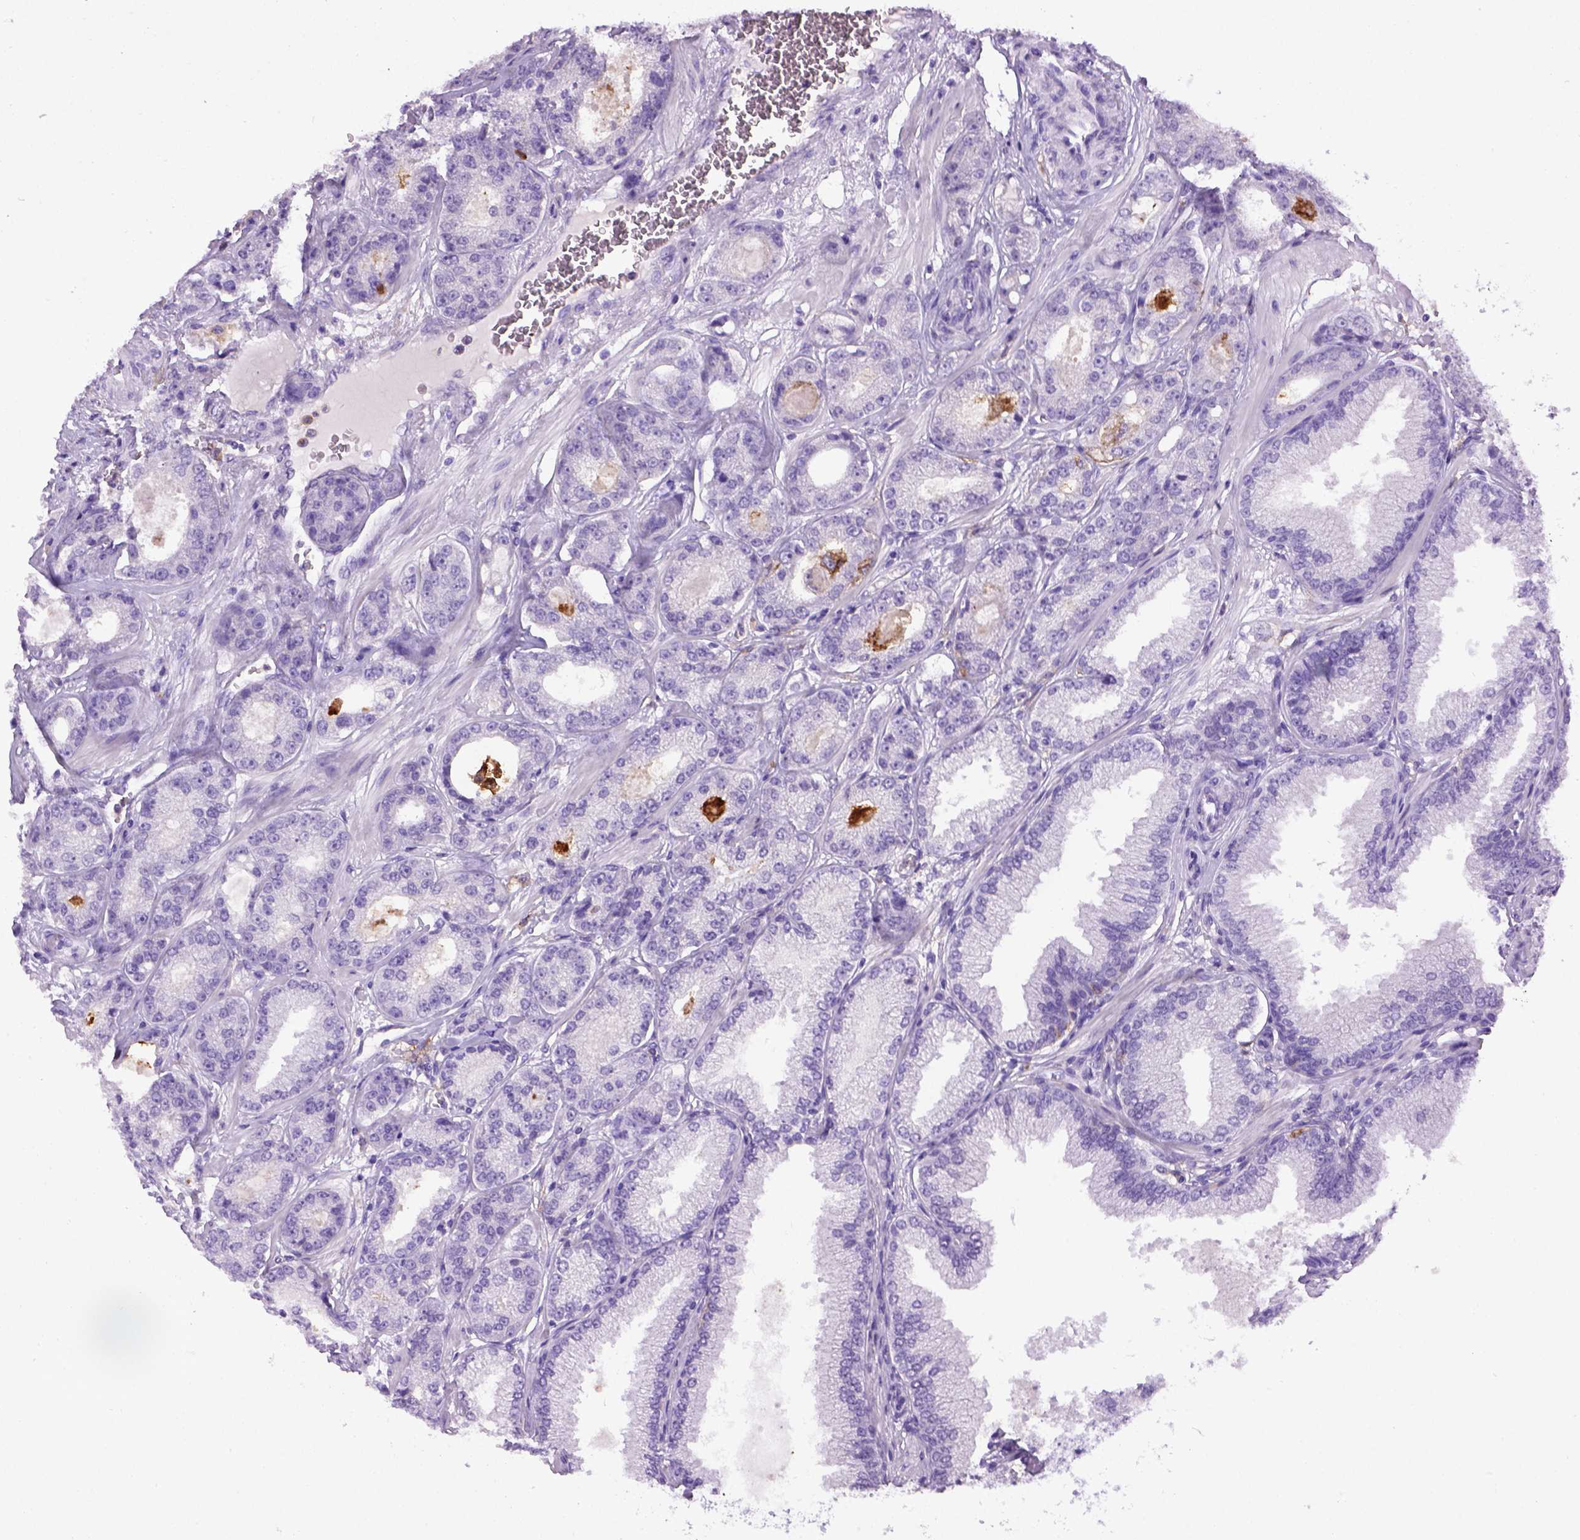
{"staining": {"intensity": "negative", "quantity": "none", "location": "none"}, "tissue": "prostate cancer", "cell_type": "Tumor cells", "image_type": "cancer", "snomed": [{"axis": "morphology", "description": "Adenocarcinoma, NOS"}, {"axis": "topography", "description": "Prostate"}], "caption": "A micrograph of human adenocarcinoma (prostate) is negative for staining in tumor cells. The staining is performed using DAB (3,3'-diaminobenzidine) brown chromogen with nuclei counter-stained in using hematoxylin.", "gene": "ITGAX", "patient": {"sex": "male", "age": 64}}